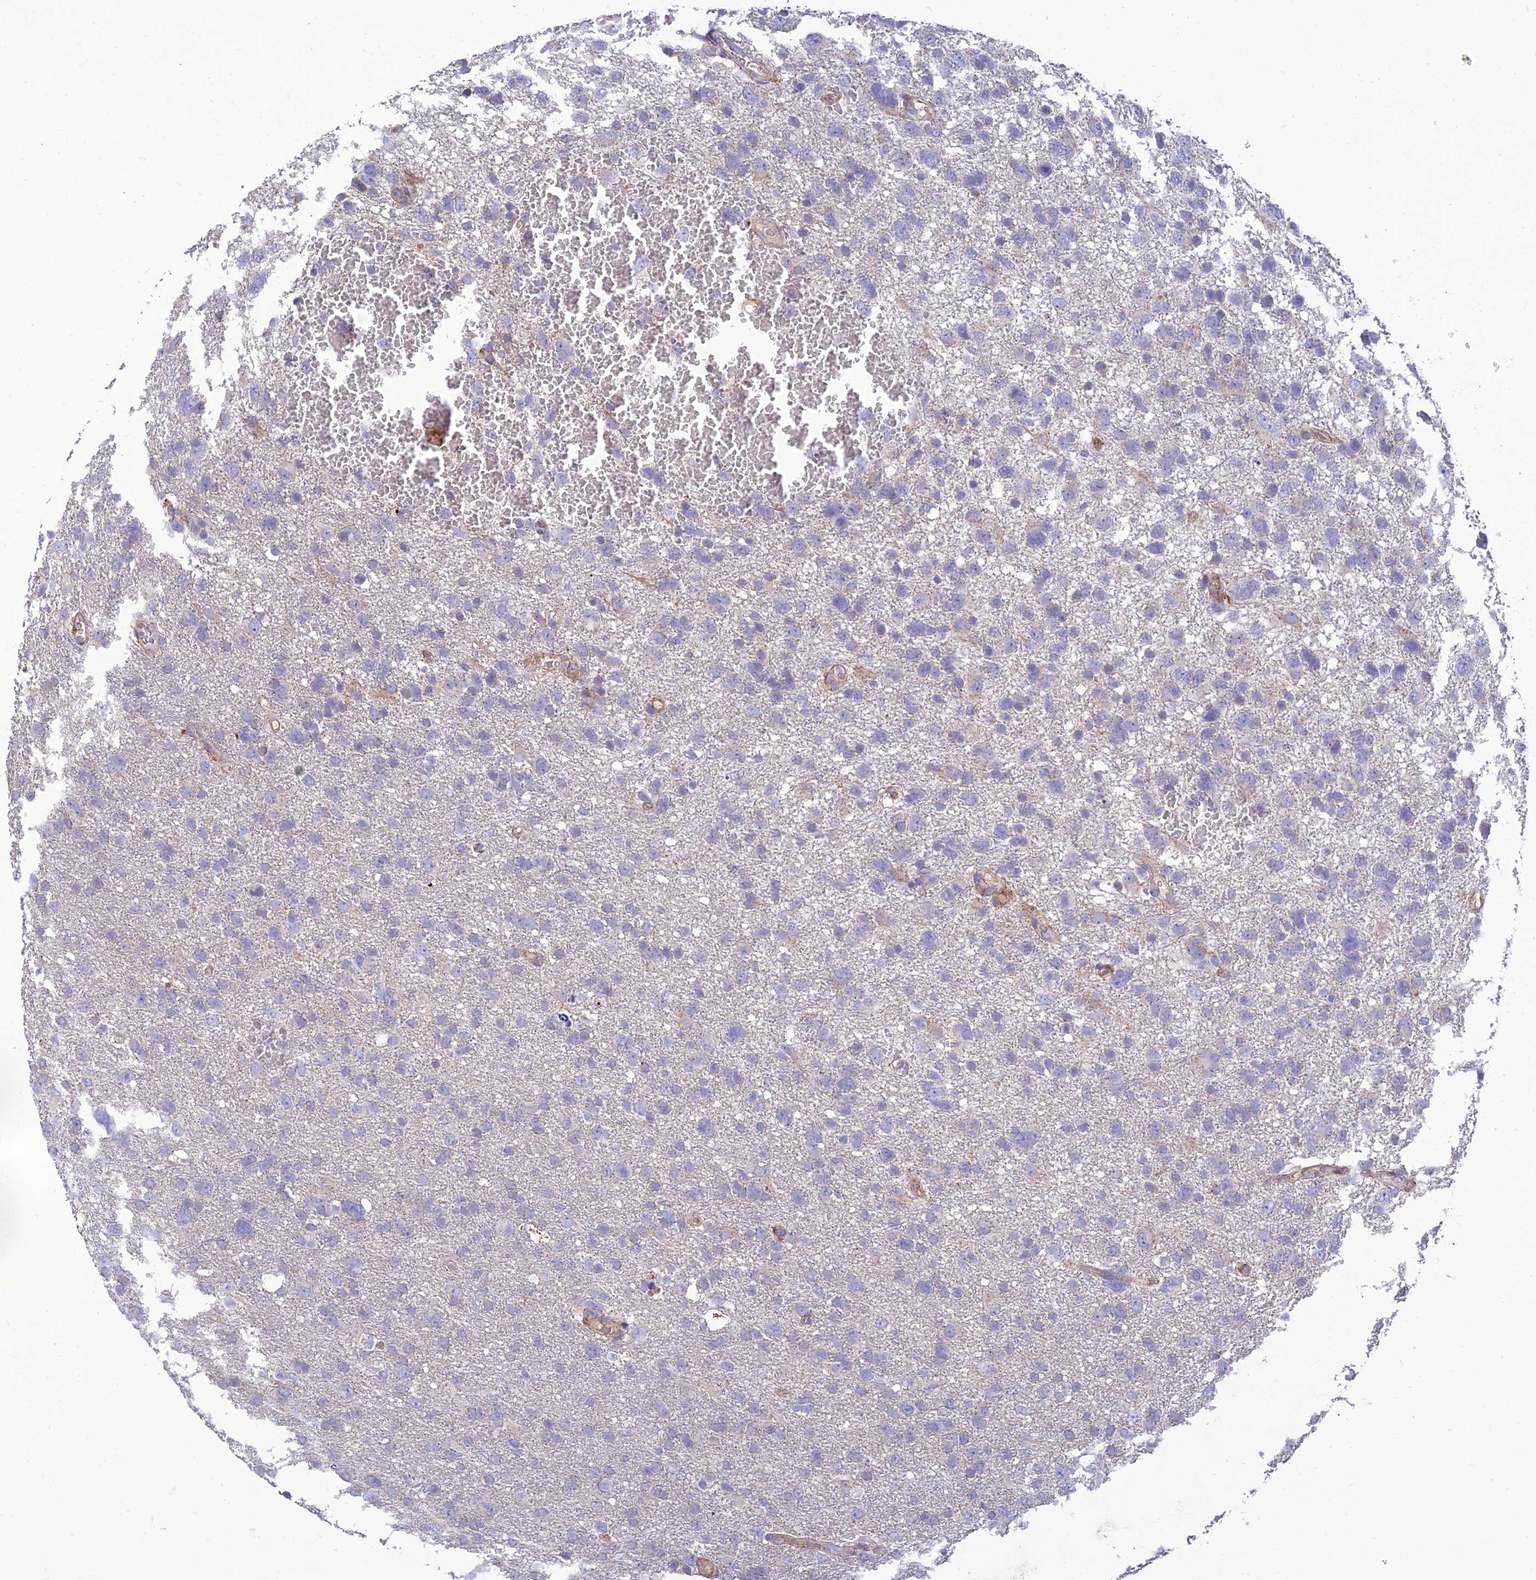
{"staining": {"intensity": "negative", "quantity": "none", "location": "none"}, "tissue": "glioma", "cell_type": "Tumor cells", "image_type": "cancer", "snomed": [{"axis": "morphology", "description": "Glioma, malignant, High grade"}, {"axis": "topography", "description": "Brain"}], "caption": "Tumor cells are negative for protein expression in human high-grade glioma (malignant).", "gene": "SEL1L3", "patient": {"sex": "male", "age": 61}}